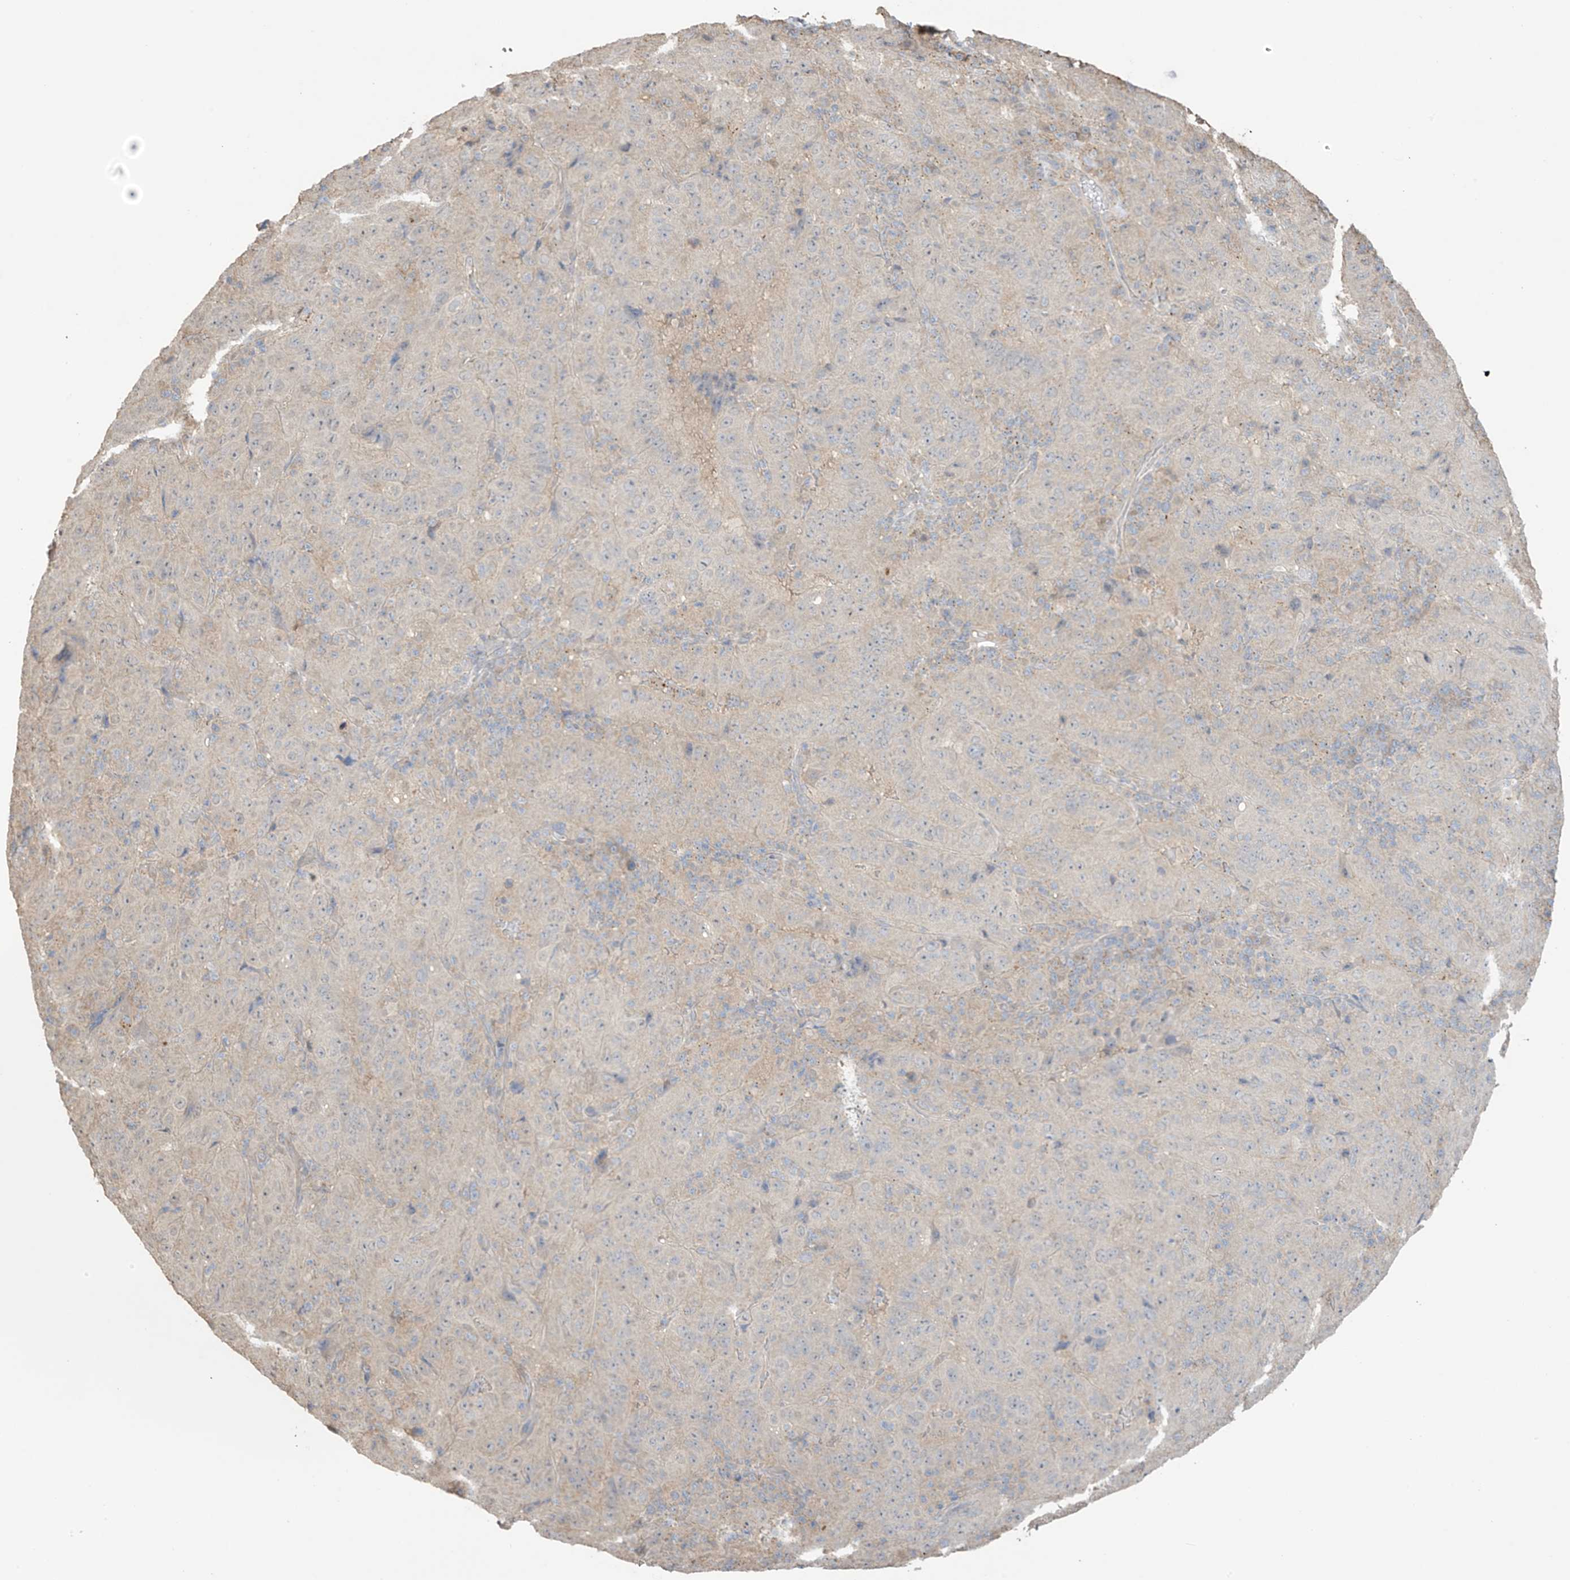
{"staining": {"intensity": "negative", "quantity": "none", "location": "none"}, "tissue": "pancreatic cancer", "cell_type": "Tumor cells", "image_type": "cancer", "snomed": [{"axis": "morphology", "description": "Adenocarcinoma, NOS"}, {"axis": "topography", "description": "Pancreas"}], "caption": "Immunohistochemistry image of human pancreatic adenocarcinoma stained for a protein (brown), which shows no positivity in tumor cells.", "gene": "SLFN14", "patient": {"sex": "male", "age": 63}}